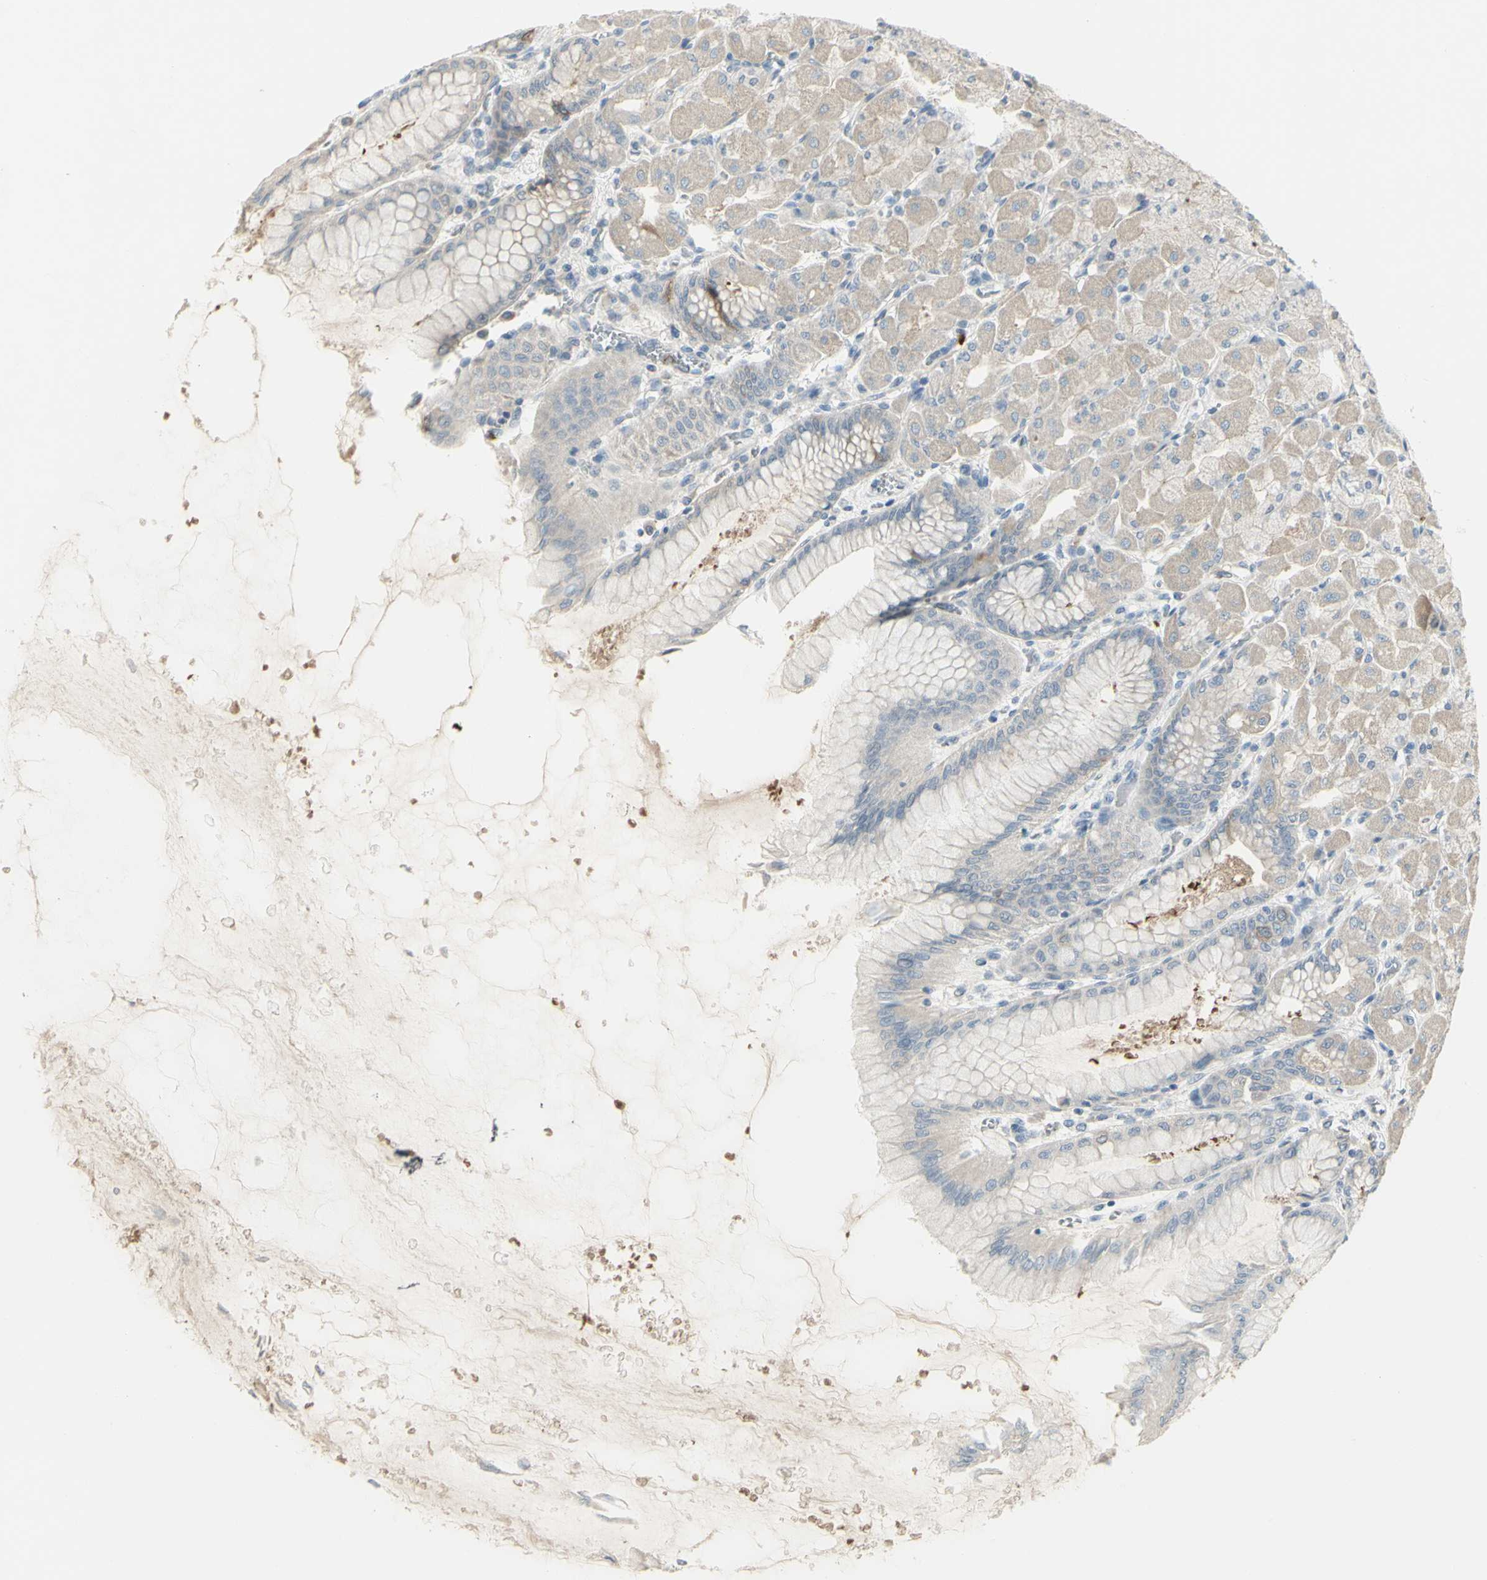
{"staining": {"intensity": "moderate", "quantity": "<25%", "location": "cytoplasmic/membranous"}, "tissue": "stomach", "cell_type": "Glandular cells", "image_type": "normal", "snomed": [{"axis": "morphology", "description": "Normal tissue, NOS"}, {"axis": "topography", "description": "Stomach, upper"}], "caption": "IHC histopathology image of unremarkable stomach: human stomach stained using IHC shows low levels of moderate protein expression localized specifically in the cytoplasmic/membranous of glandular cells, appearing as a cytoplasmic/membranous brown color.", "gene": "CCNB2", "patient": {"sex": "female", "age": 56}}